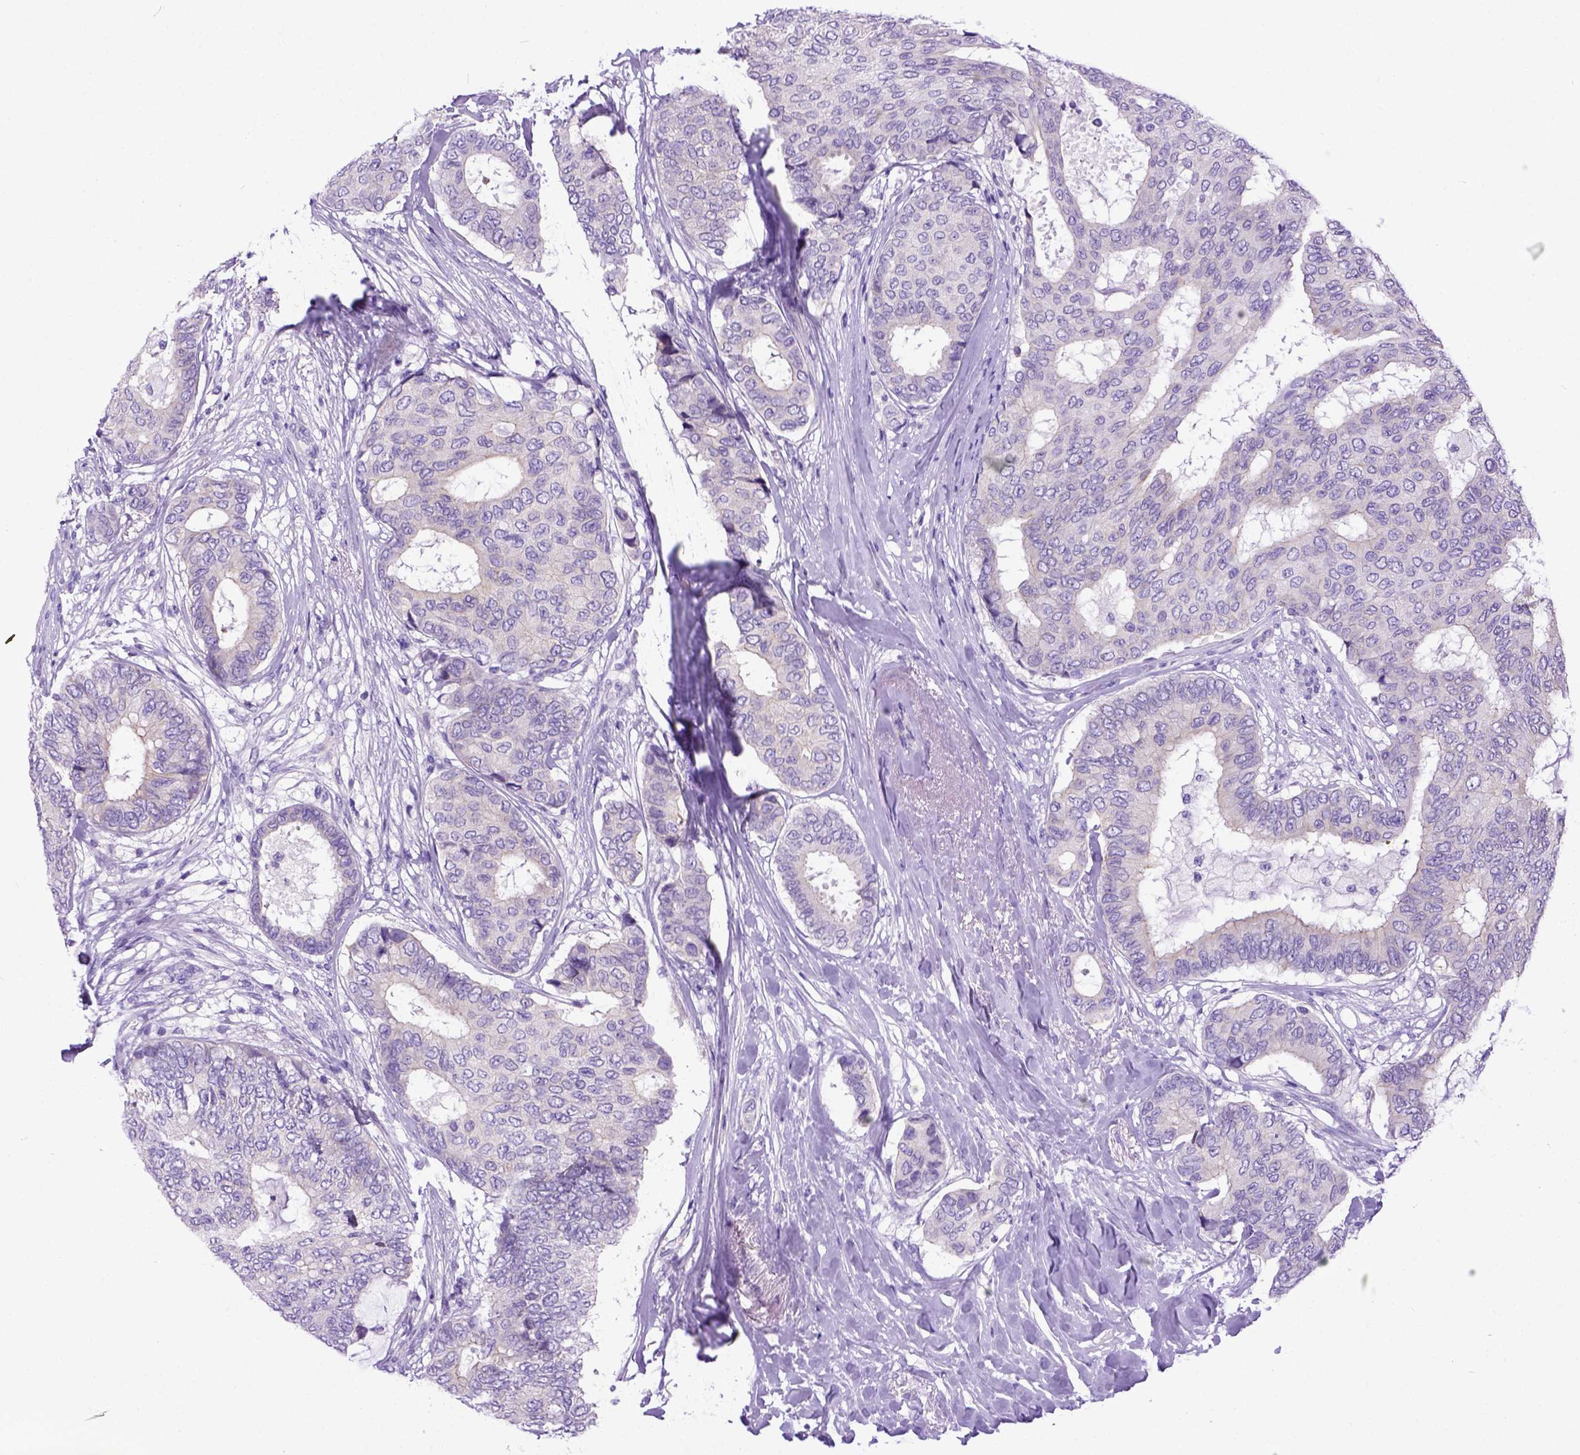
{"staining": {"intensity": "weak", "quantity": "25%-75%", "location": "cytoplasmic/membranous"}, "tissue": "breast cancer", "cell_type": "Tumor cells", "image_type": "cancer", "snomed": [{"axis": "morphology", "description": "Duct carcinoma"}, {"axis": "topography", "description": "Breast"}], "caption": "Brown immunohistochemical staining in breast cancer shows weak cytoplasmic/membranous expression in about 25%-75% of tumor cells.", "gene": "NEK5", "patient": {"sex": "female", "age": 75}}